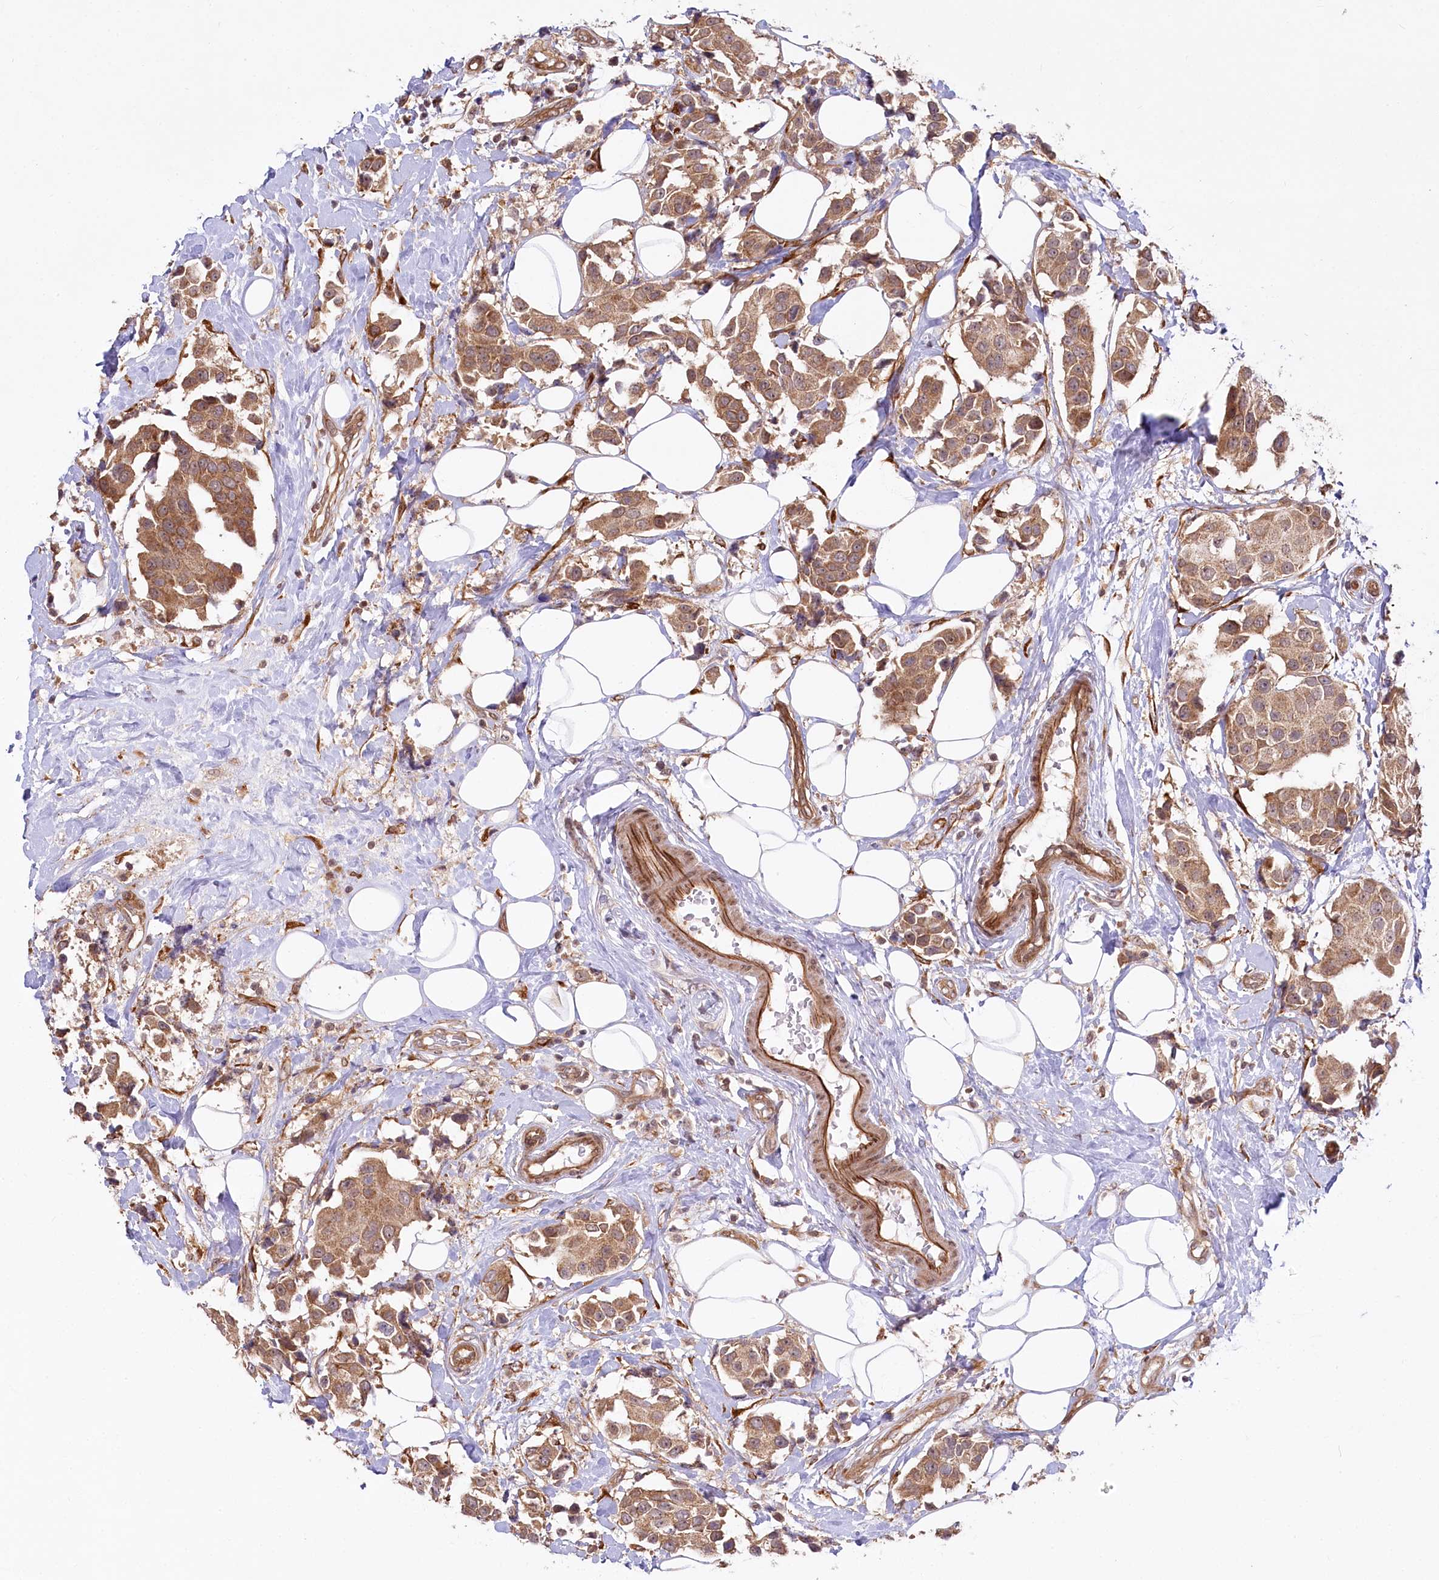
{"staining": {"intensity": "moderate", "quantity": ">75%", "location": "cytoplasmic/membranous"}, "tissue": "breast cancer", "cell_type": "Tumor cells", "image_type": "cancer", "snomed": [{"axis": "morphology", "description": "Normal tissue, NOS"}, {"axis": "morphology", "description": "Duct carcinoma"}, {"axis": "topography", "description": "Breast"}], "caption": "Immunohistochemical staining of intraductal carcinoma (breast) displays moderate cytoplasmic/membranous protein staining in approximately >75% of tumor cells. (Brightfield microscopy of DAB IHC at high magnification).", "gene": "CEP70", "patient": {"sex": "female", "age": 39}}